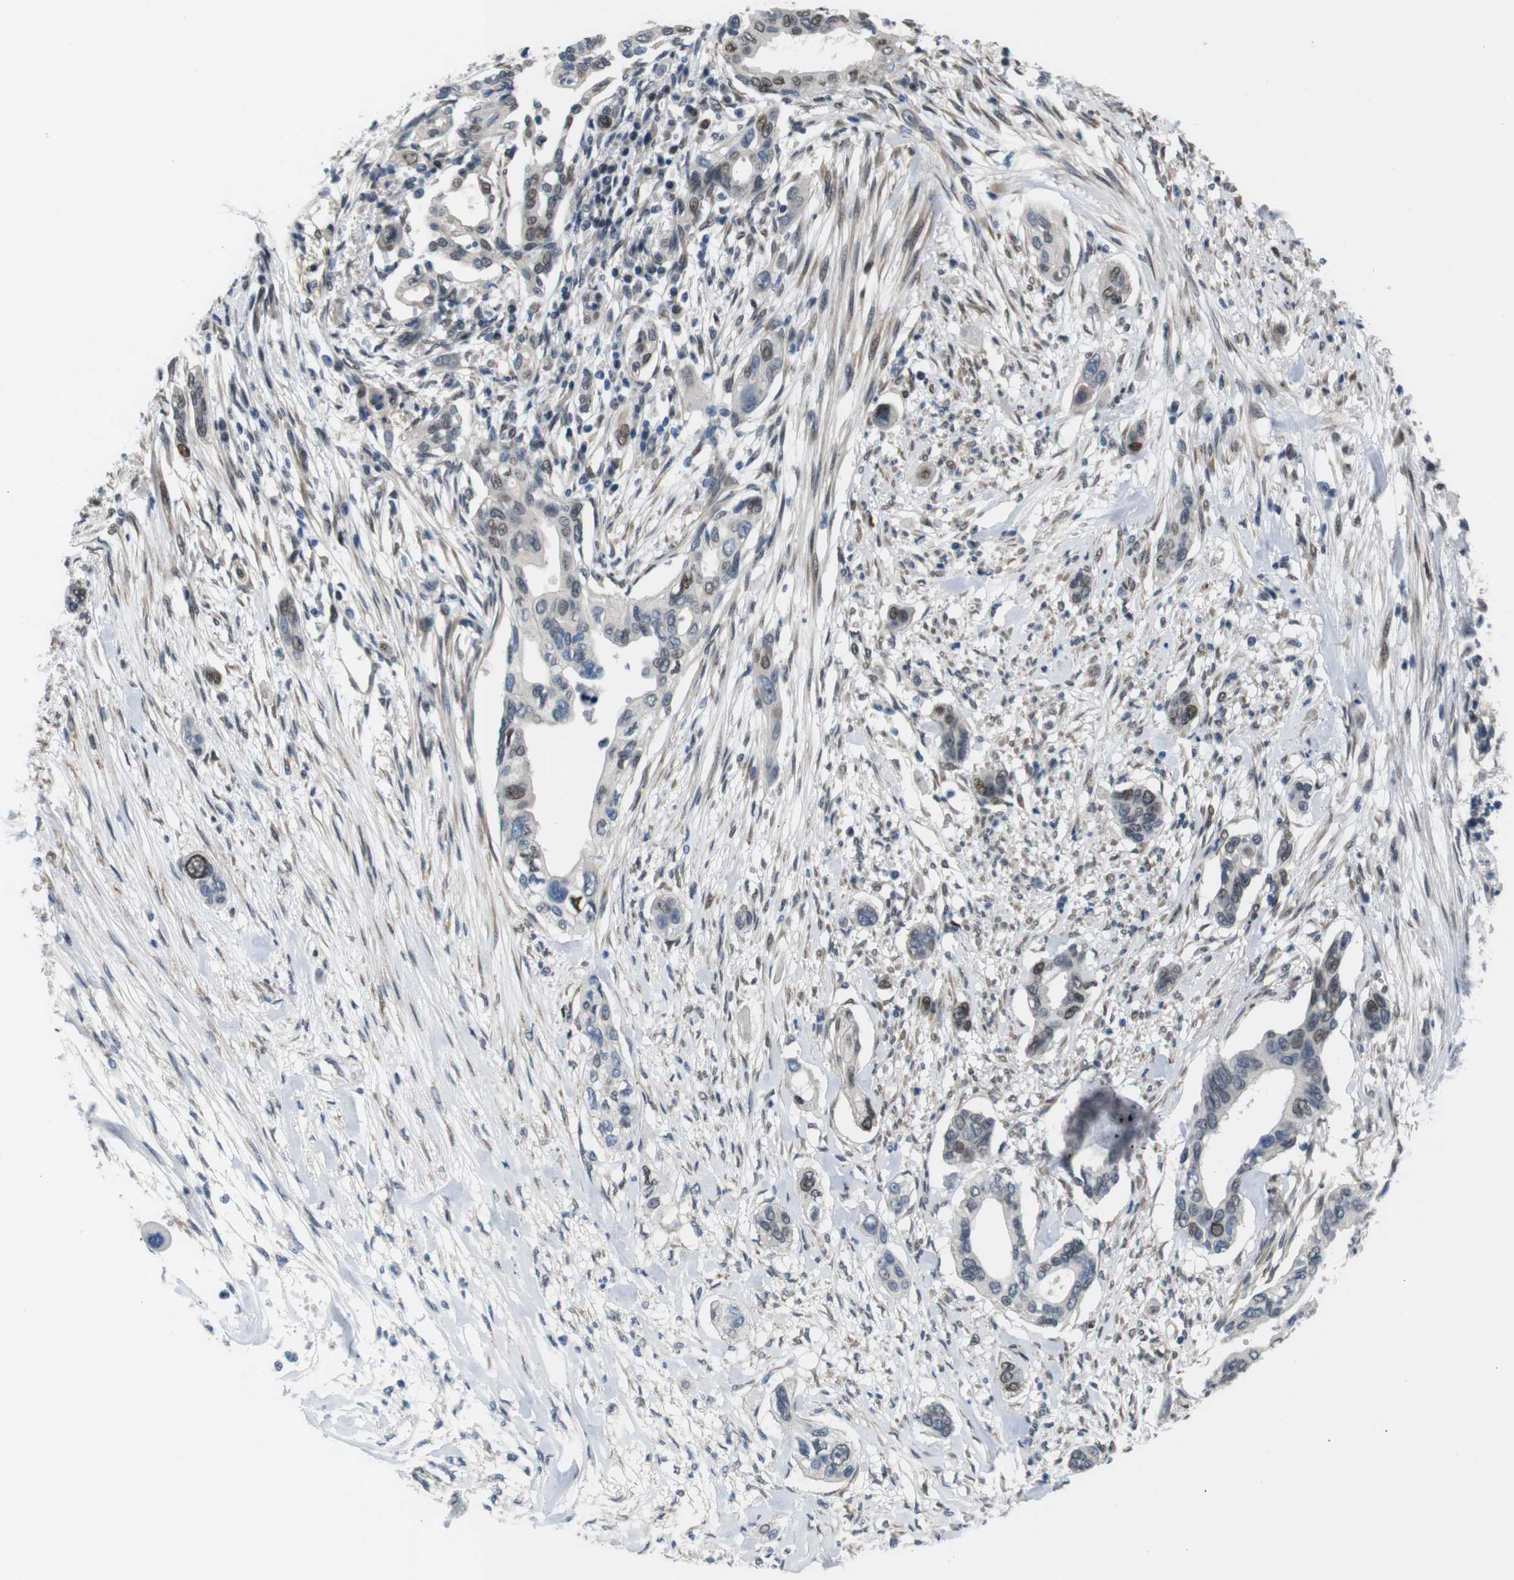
{"staining": {"intensity": "weak", "quantity": "25%-75%", "location": "nuclear"}, "tissue": "pancreatic cancer", "cell_type": "Tumor cells", "image_type": "cancer", "snomed": [{"axis": "morphology", "description": "Adenocarcinoma, NOS"}, {"axis": "topography", "description": "Pancreas"}], "caption": "Immunohistochemistry (IHC) photomicrograph of adenocarcinoma (pancreatic) stained for a protein (brown), which reveals low levels of weak nuclear positivity in about 25%-75% of tumor cells.", "gene": "SMCO2", "patient": {"sex": "female", "age": 60}}